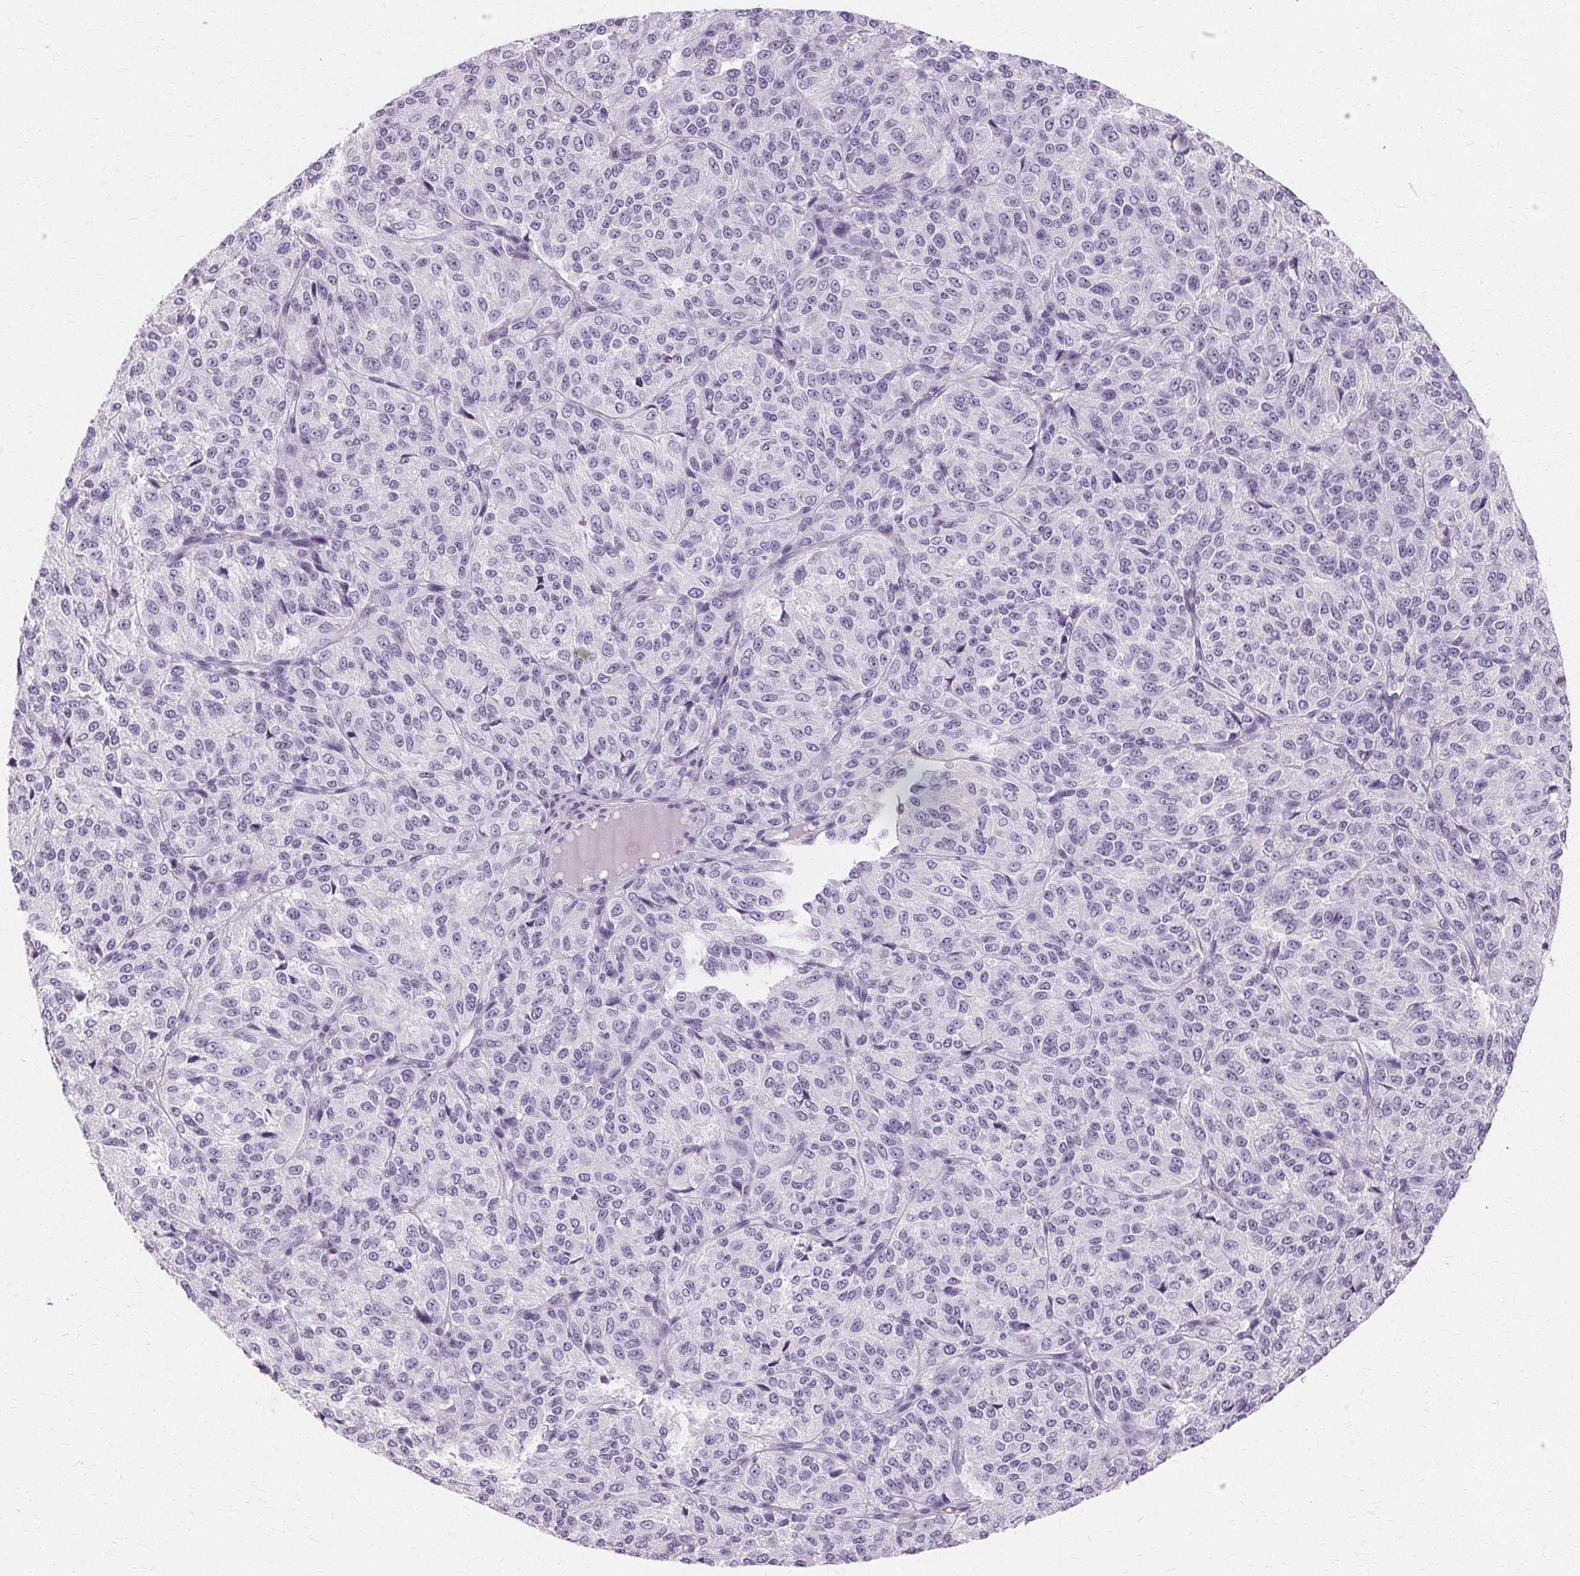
{"staining": {"intensity": "negative", "quantity": "none", "location": "none"}, "tissue": "melanoma", "cell_type": "Tumor cells", "image_type": "cancer", "snomed": [{"axis": "morphology", "description": "Malignant melanoma, Metastatic site"}, {"axis": "topography", "description": "Brain"}], "caption": "The immunohistochemistry micrograph has no significant expression in tumor cells of malignant melanoma (metastatic site) tissue. Brightfield microscopy of IHC stained with DAB (3,3'-diaminobenzidine) (brown) and hematoxylin (blue), captured at high magnification.", "gene": "KRT6C", "patient": {"sex": "female", "age": 56}}